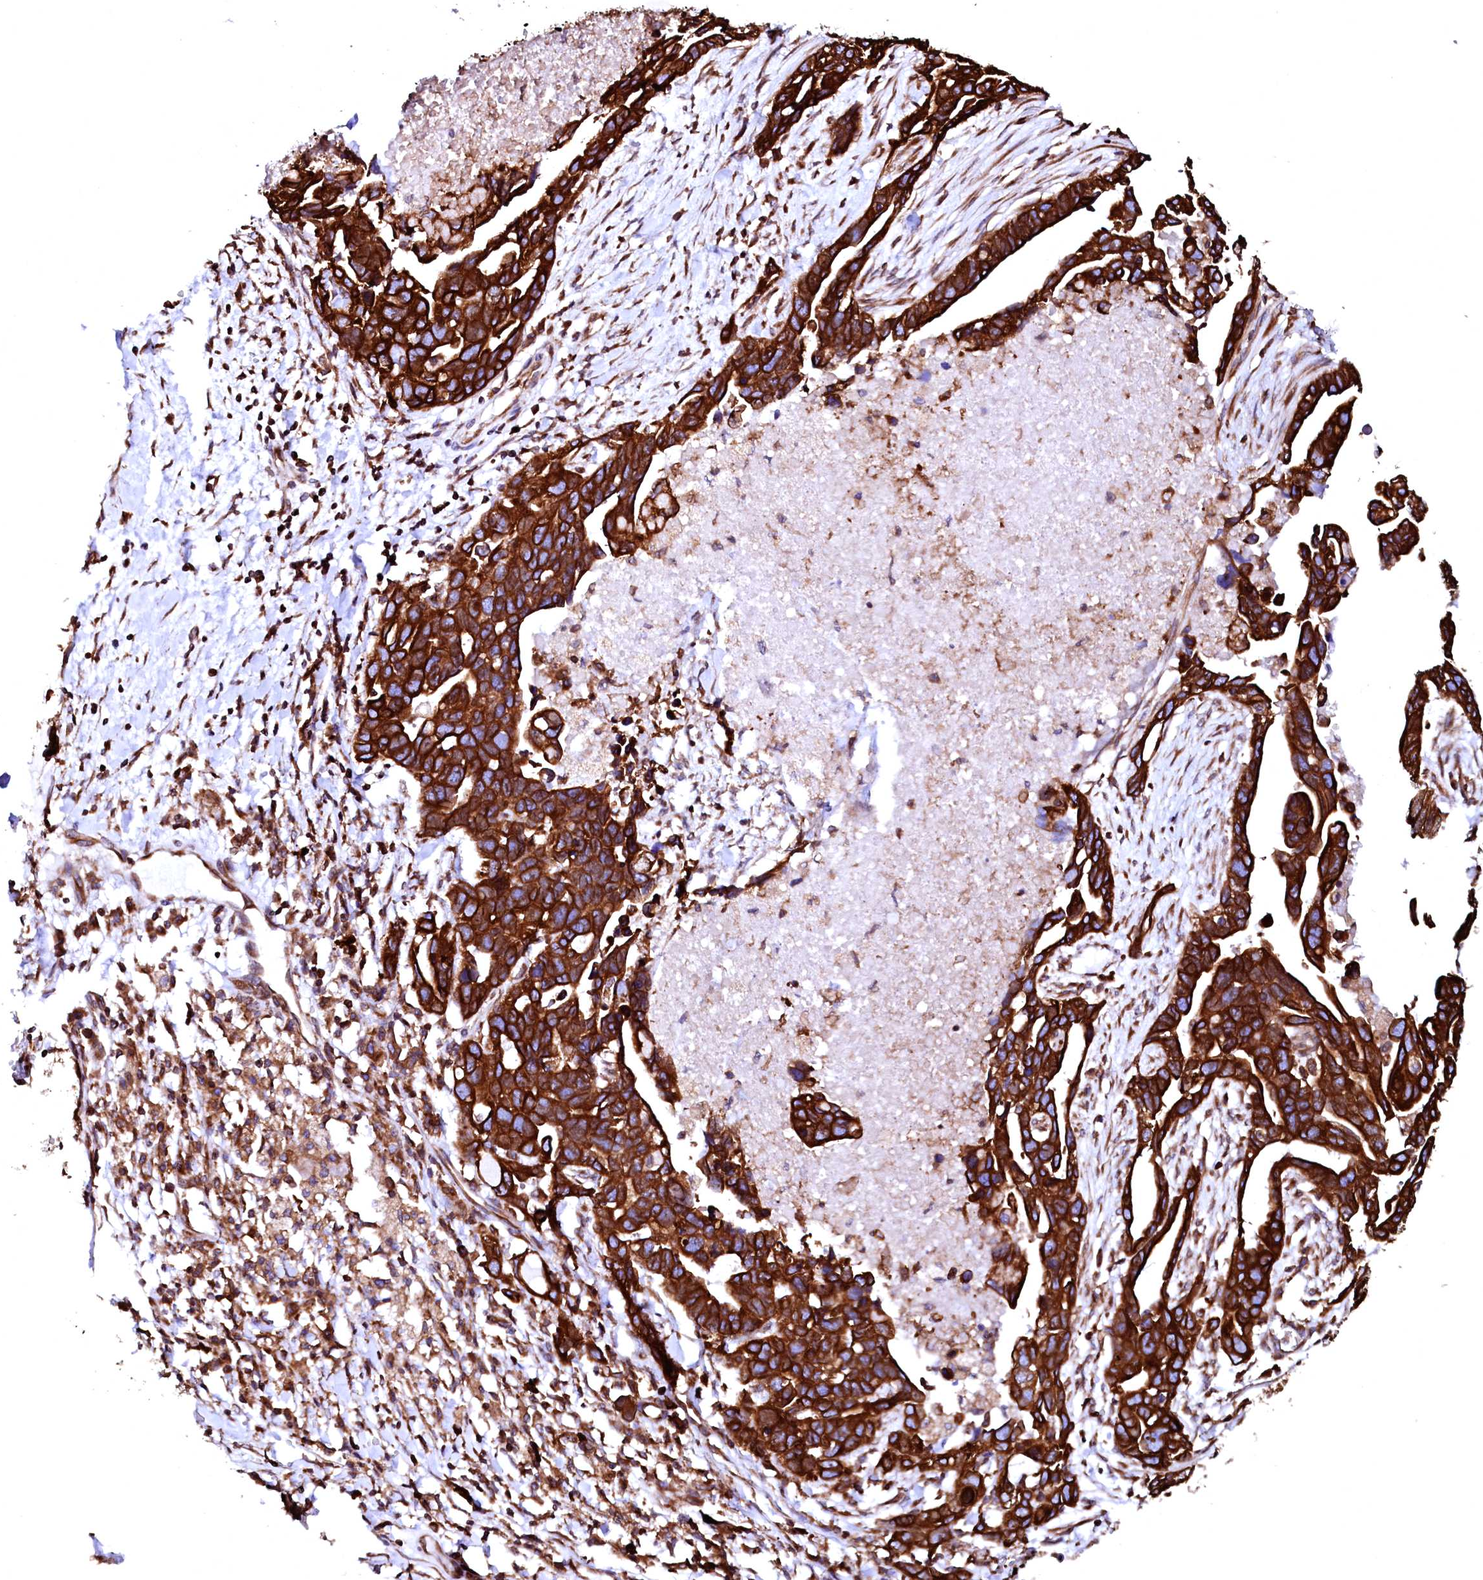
{"staining": {"intensity": "strong", "quantity": ">75%", "location": "cytoplasmic/membranous"}, "tissue": "ovarian cancer", "cell_type": "Tumor cells", "image_type": "cancer", "snomed": [{"axis": "morphology", "description": "Cystadenocarcinoma, serous, NOS"}, {"axis": "topography", "description": "Ovary"}], "caption": "Strong cytoplasmic/membranous staining for a protein is present in about >75% of tumor cells of ovarian cancer (serous cystadenocarcinoma) using IHC.", "gene": "DERL1", "patient": {"sex": "female", "age": 54}}